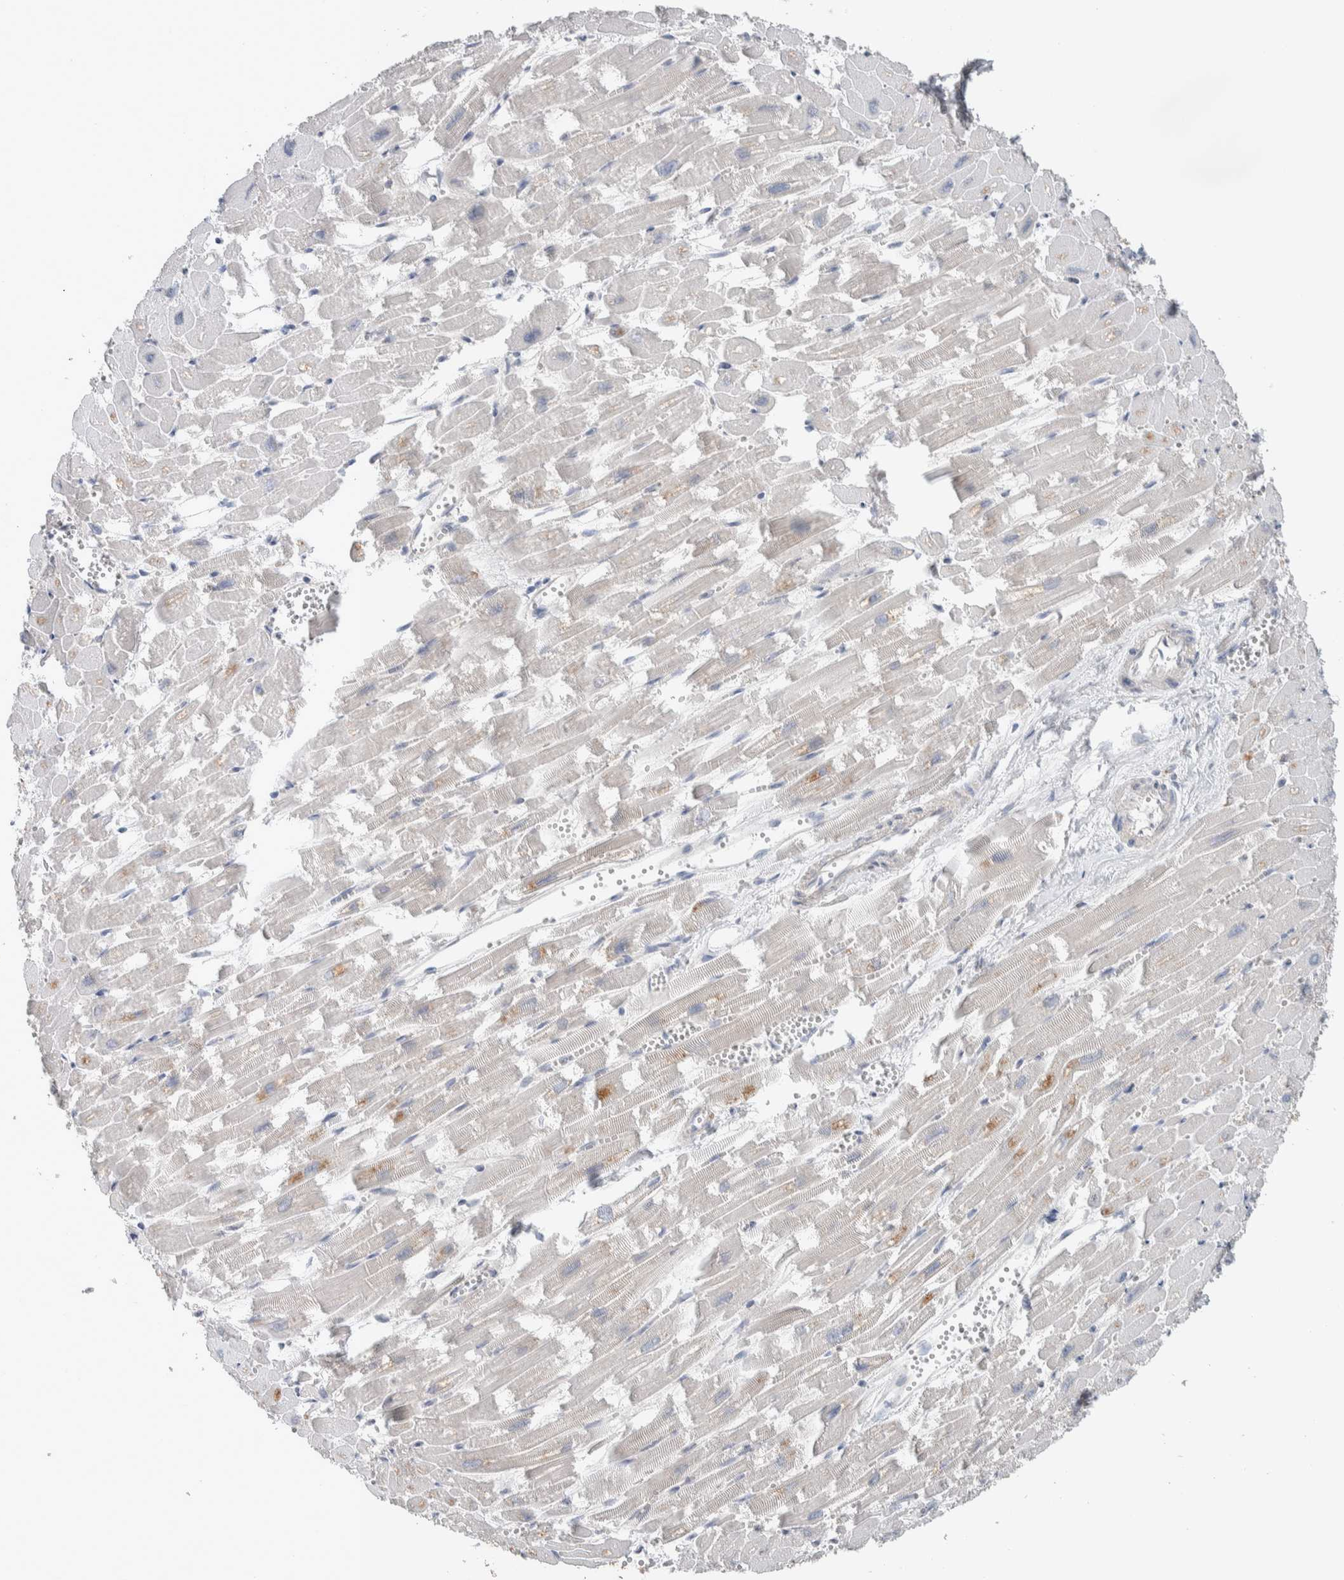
{"staining": {"intensity": "negative", "quantity": "none", "location": "none"}, "tissue": "heart muscle", "cell_type": "Cardiomyocytes", "image_type": "normal", "snomed": [{"axis": "morphology", "description": "Normal tissue, NOS"}, {"axis": "topography", "description": "Heart"}], "caption": "An immunohistochemistry (IHC) photomicrograph of benign heart muscle is shown. There is no staining in cardiomyocytes of heart muscle.", "gene": "NFKB2", "patient": {"sex": "male", "age": 54}}